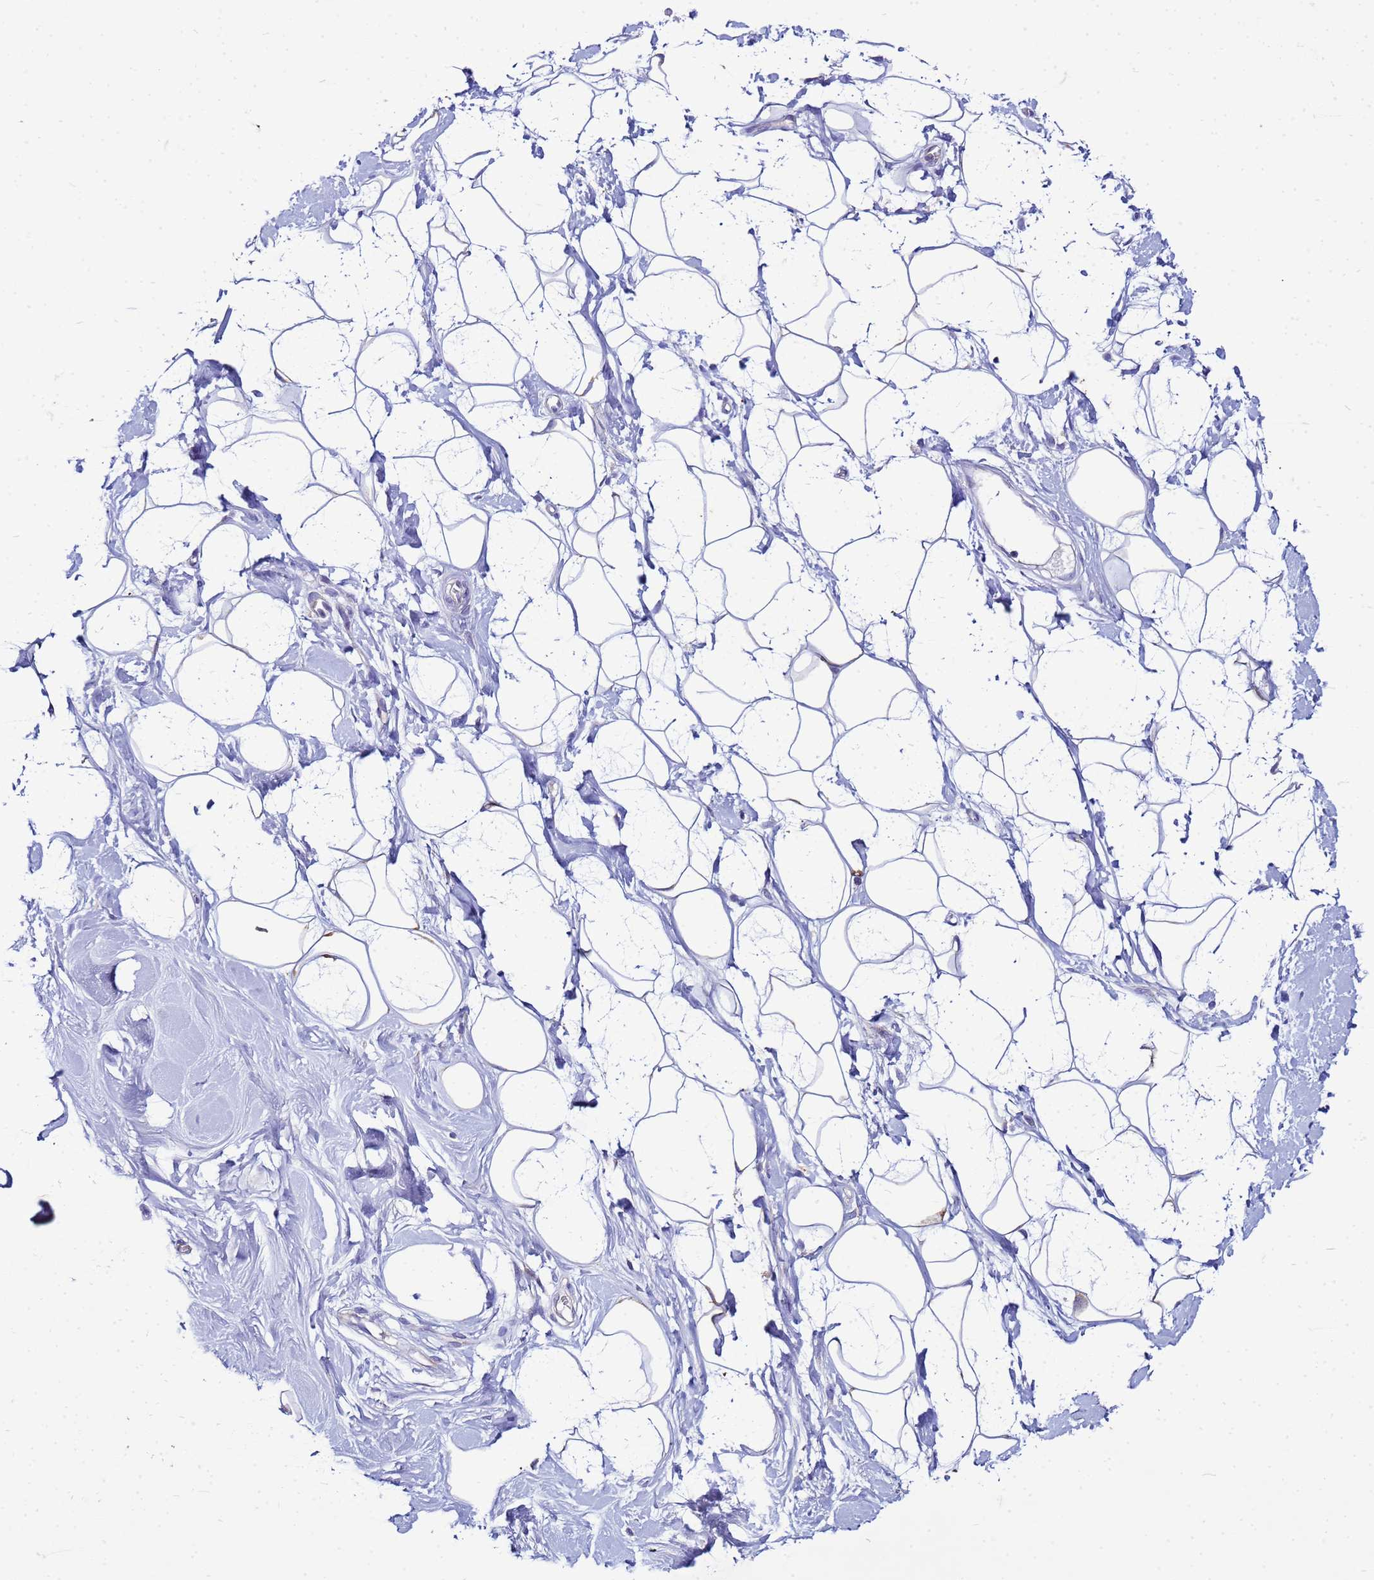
{"staining": {"intensity": "negative", "quantity": "none", "location": "none"}, "tissue": "adipose tissue", "cell_type": "Adipocytes", "image_type": "normal", "snomed": [{"axis": "morphology", "description": "Normal tissue, NOS"}, {"axis": "topography", "description": "Breast"}], "caption": "An immunohistochemistry (IHC) image of normal adipose tissue is shown. There is no staining in adipocytes of adipose tissue. (DAB (3,3'-diaminobenzidine) immunohistochemistry (IHC), high magnification).", "gene": "PKD1", "patient": {"sex": "female", "age": 26}}